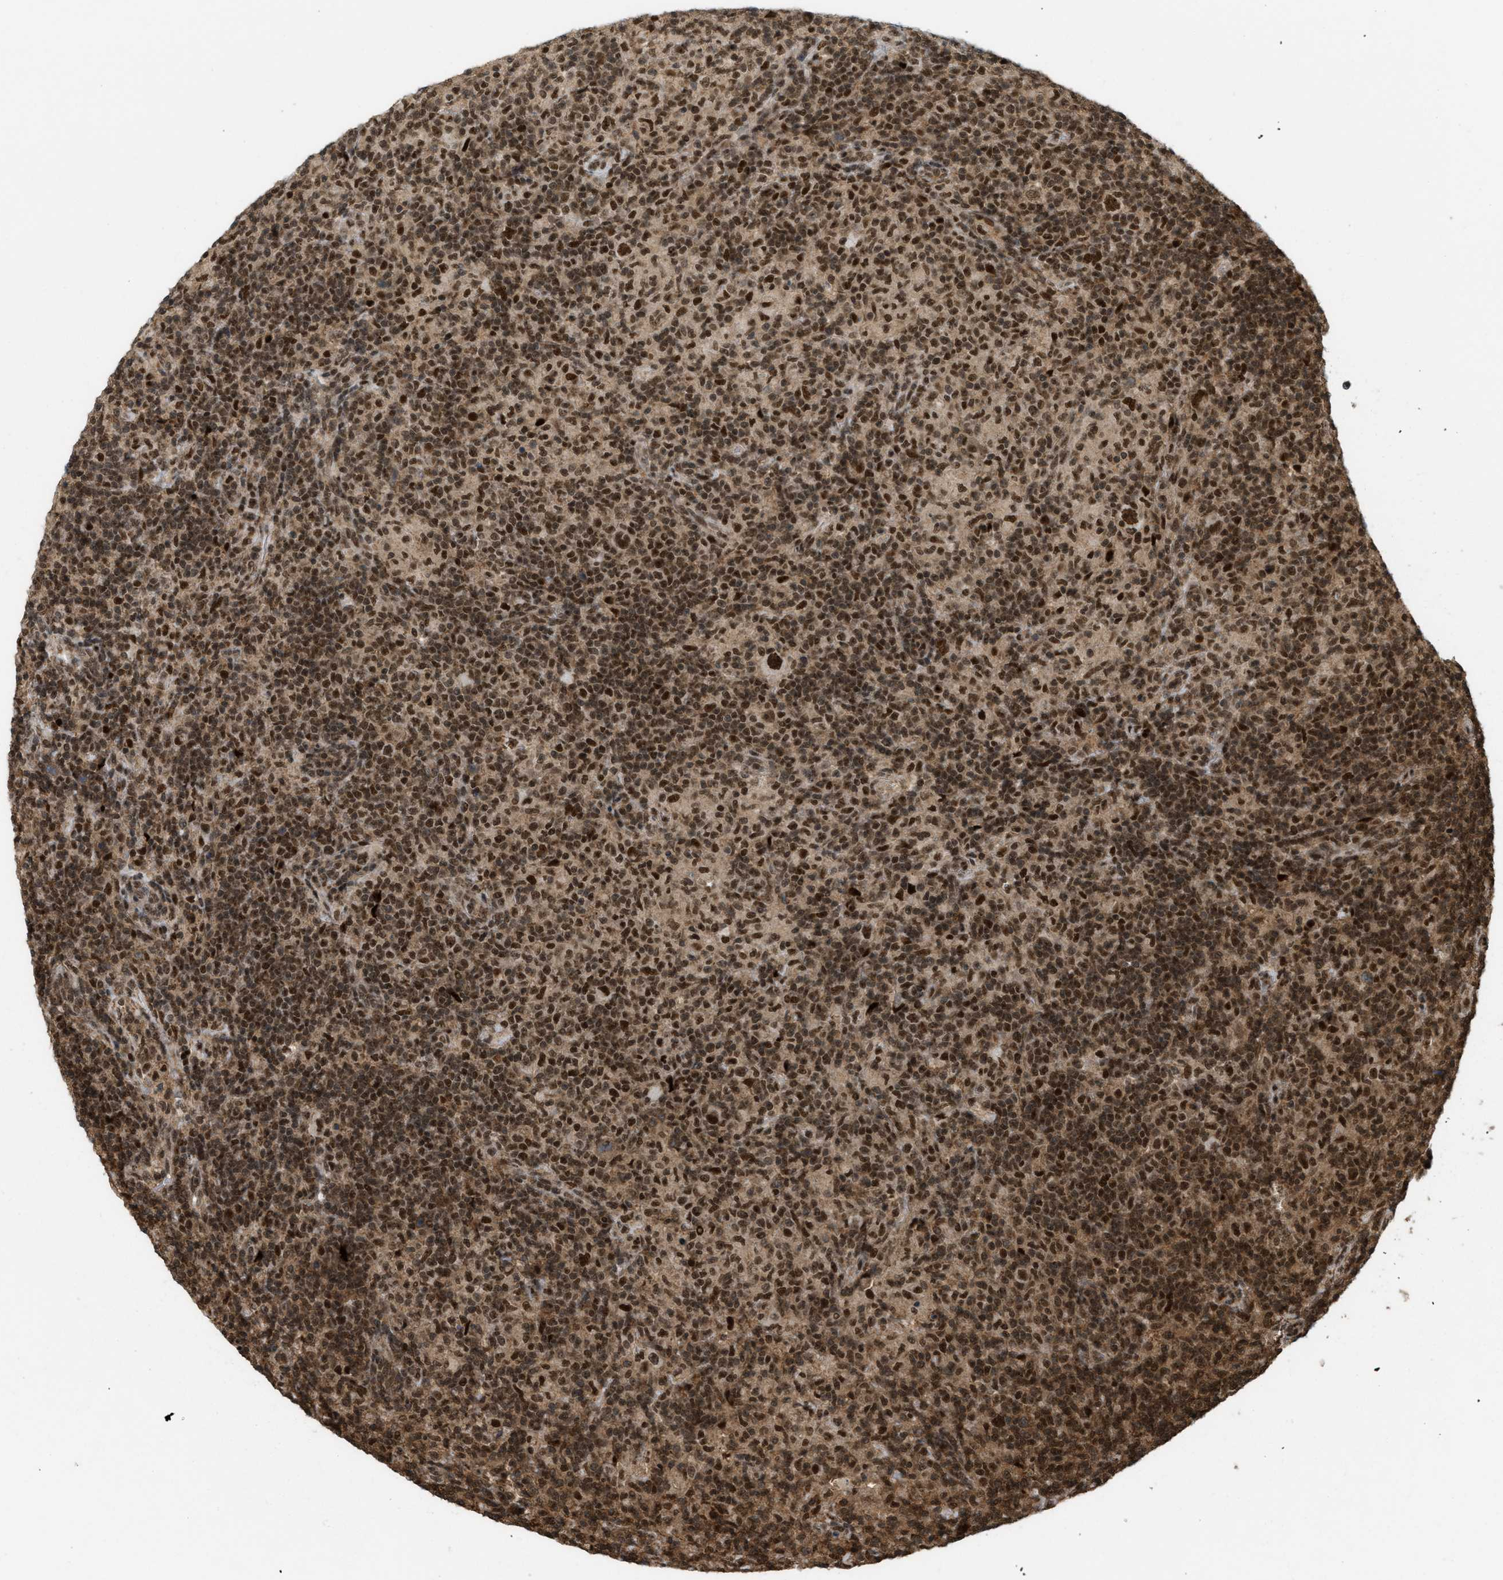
{"staining": {"intensity": "strong", "quantity": ">75%", "location": "cytoplasmic/membranous,nuclear"}, "tissue": "lymphoma", "cell_type": "Tumor cells", "image_type": "cancer", "snomed": [{"axis": "morphology", "description": "Hodgkin's disease, NOS"}, {"axis": "topography", "description": "Lymph node"}], "caption": "Protein expression by immunohistochemistry shows strong cytoplasmic/membranous and nuclear expression in about >75% of tumor cells in lymphoma.", "gene": "TLK1", "patient": {"sex": "male", "age": 70}}